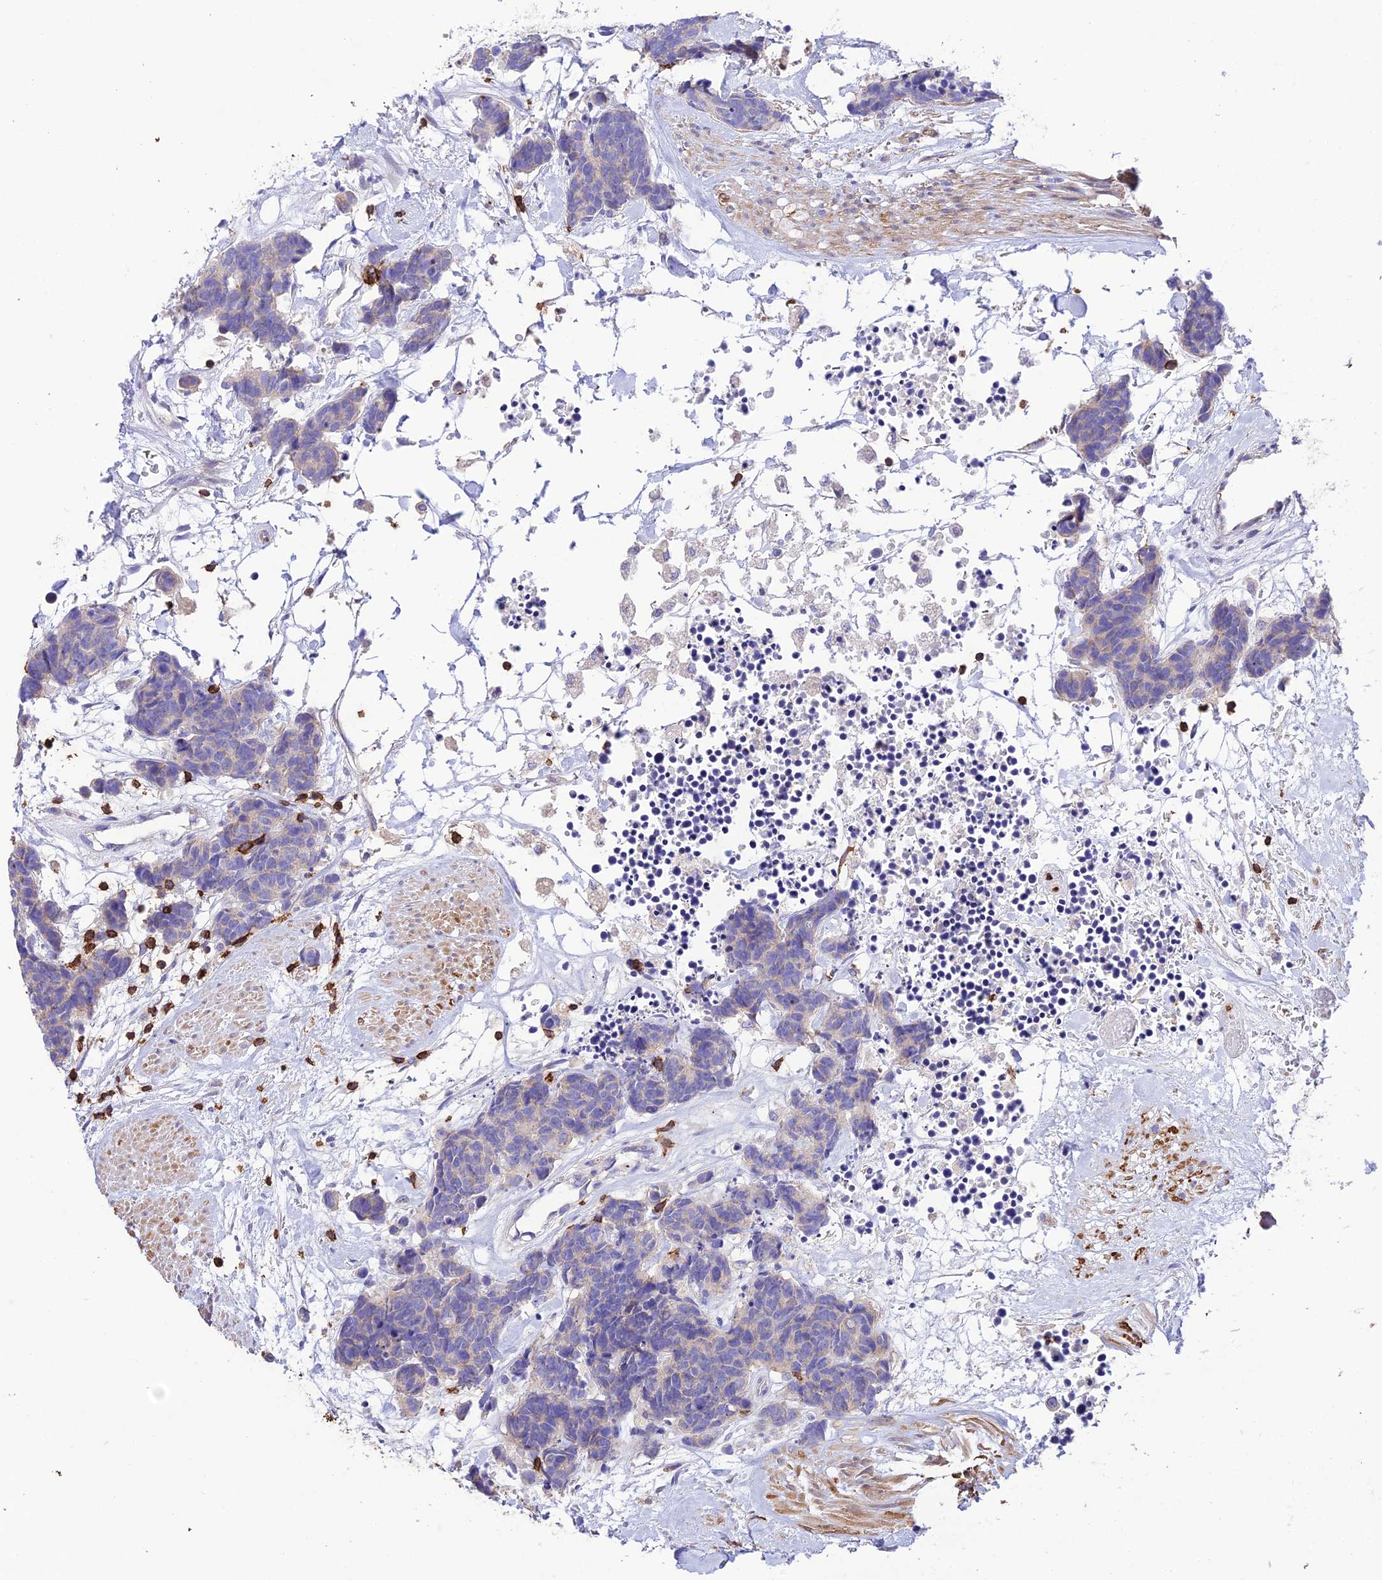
{"staining": {"intensity": "negative", "quantity": "none", "location": "none"}, "tissue": "carcinoid", "cell_type": "Tumor cells", "image_type": "cancer", "snomed": [{"axis": "morphology", "description": "Carcinoma, NOS"}, {"axis": "morphology", "description": "Carcinoid, malignant, NOS"}, {"axis": "topography", "description": "Urinary bladder"}], "caption": "This is an immunohistochemistry (IHC) image of carcinoid (malignant). There is no positivity in tumor cells.", "gene": "PTPRCAP", "patient": {"sex": "male", "age": 57}}